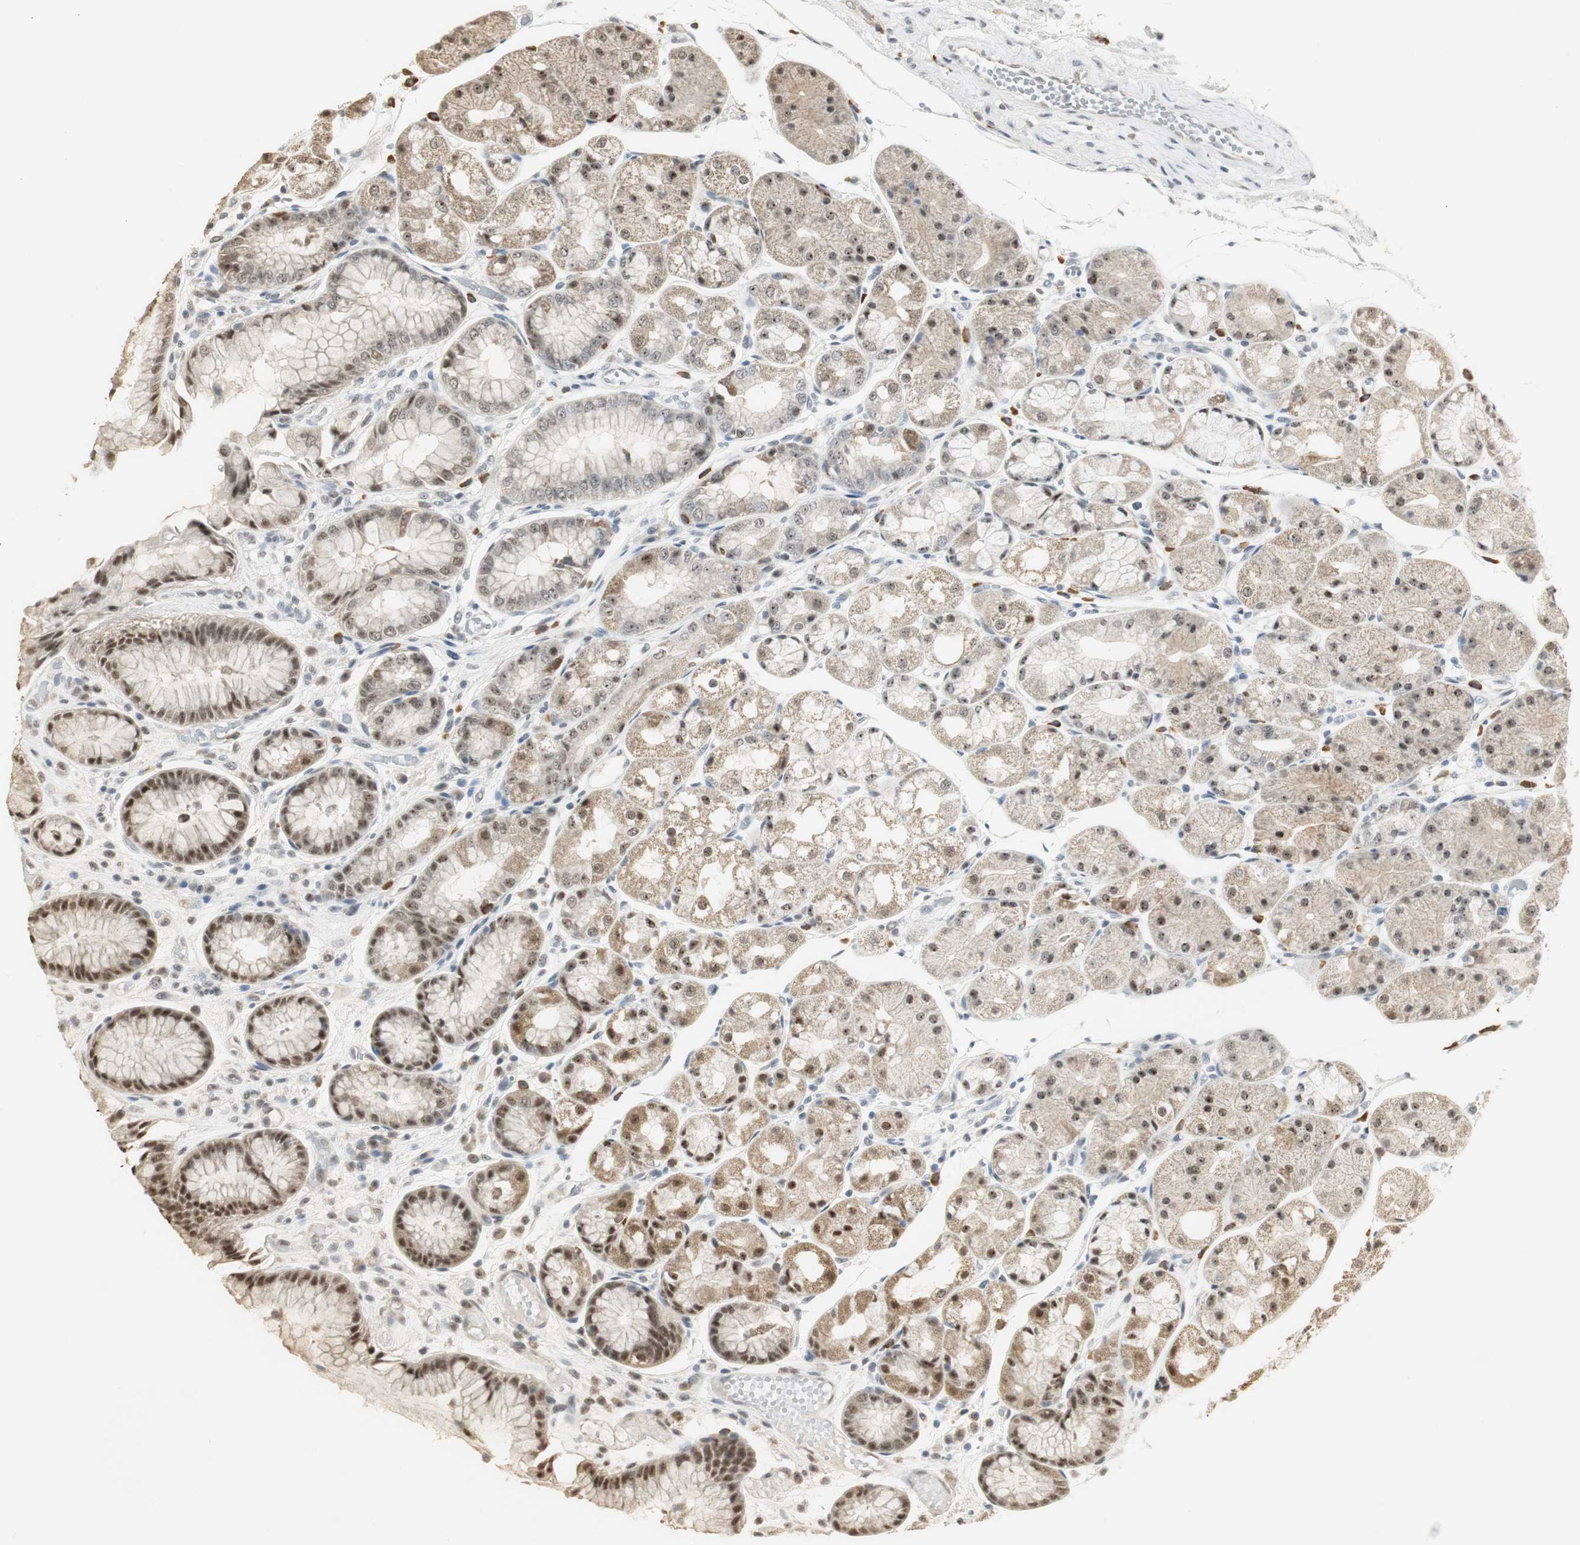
{"staining": {"intensity": "strong", "quantity": "25%-75%", "location": "cytoplasmic/membranous,nuclear"}, "tissue": "stomach", "cell_type": "Glandular cells", "image_type": "normal", "snomed": [{"axis": "morphology", "description": "Normal tissue, NOS"}, {"axis": "topography", "description": "Stomach, upper"}], "caption": "Stomach stained with DAB immunohistochemistry (IHC) exhibits high levels of strong cytoplasmic/membranous,nuclear staining in approximately 25%-75% of glandular cells. (Stains: DAB (3,3'-diaminobenzidine) in brown, nuclei in blue, Microscopy: brightfield microscopy at high magnification).", "gene": "ELOA", "patient": {"sex": "male", "age": 72}}